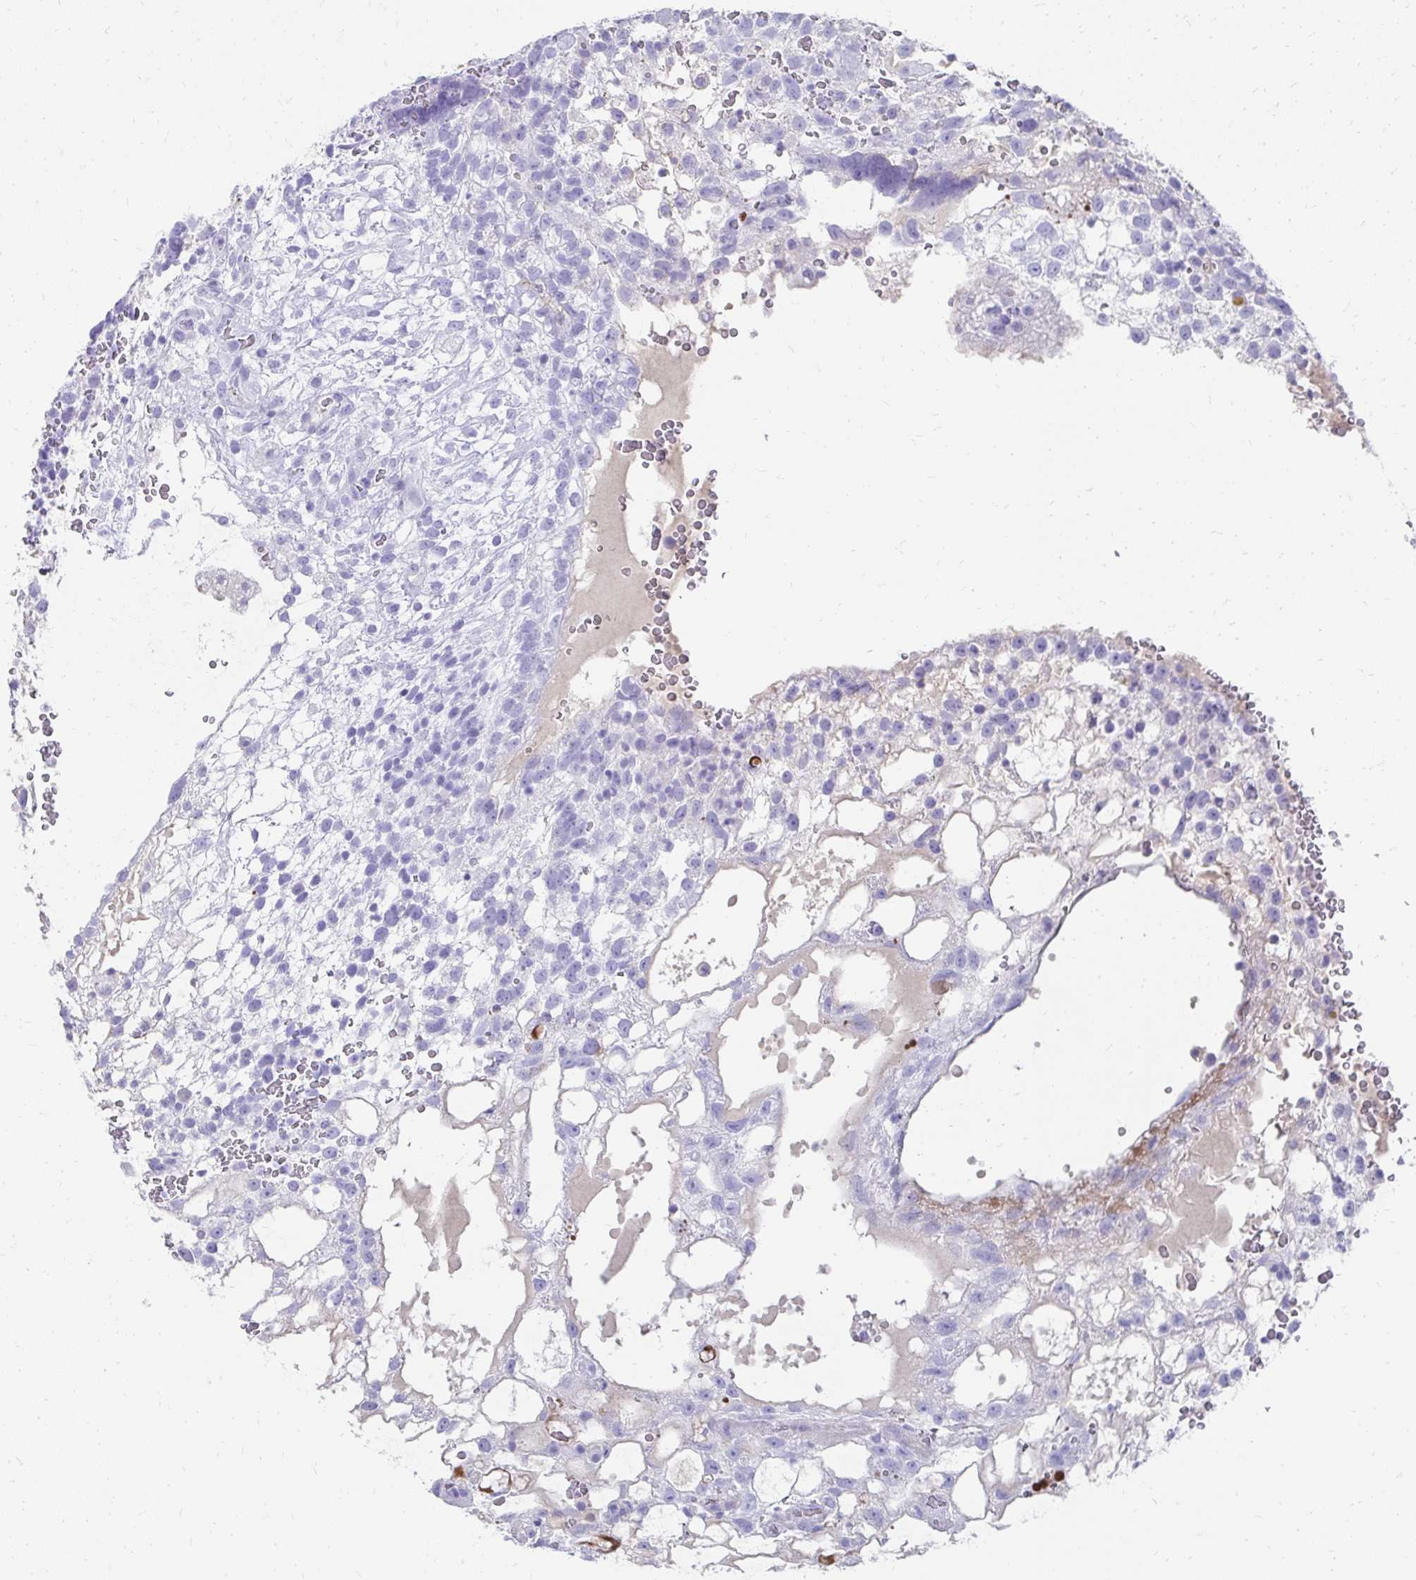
{"staining": {"intensity": "negative", "quantity": "none", "location": "none"}, "tissue": "testis cancer", "cell_type": "Tumor cells", "image_type": "cancer", "snomed": [{"axis": "morphology", "description": "Normal tissue, NOS"}, {"axis": "morphology", "description": "Carcinoma, Embryonal, NOS"}, {"axis": "topography", "description": "Testis"}], "caption": "Testis embryonal carcinoma was stained to show a protein in brown. There is no significant expression in tumor cells.", "gene": "TNNT1", "patient": {"sex": "male", "age": 32}}